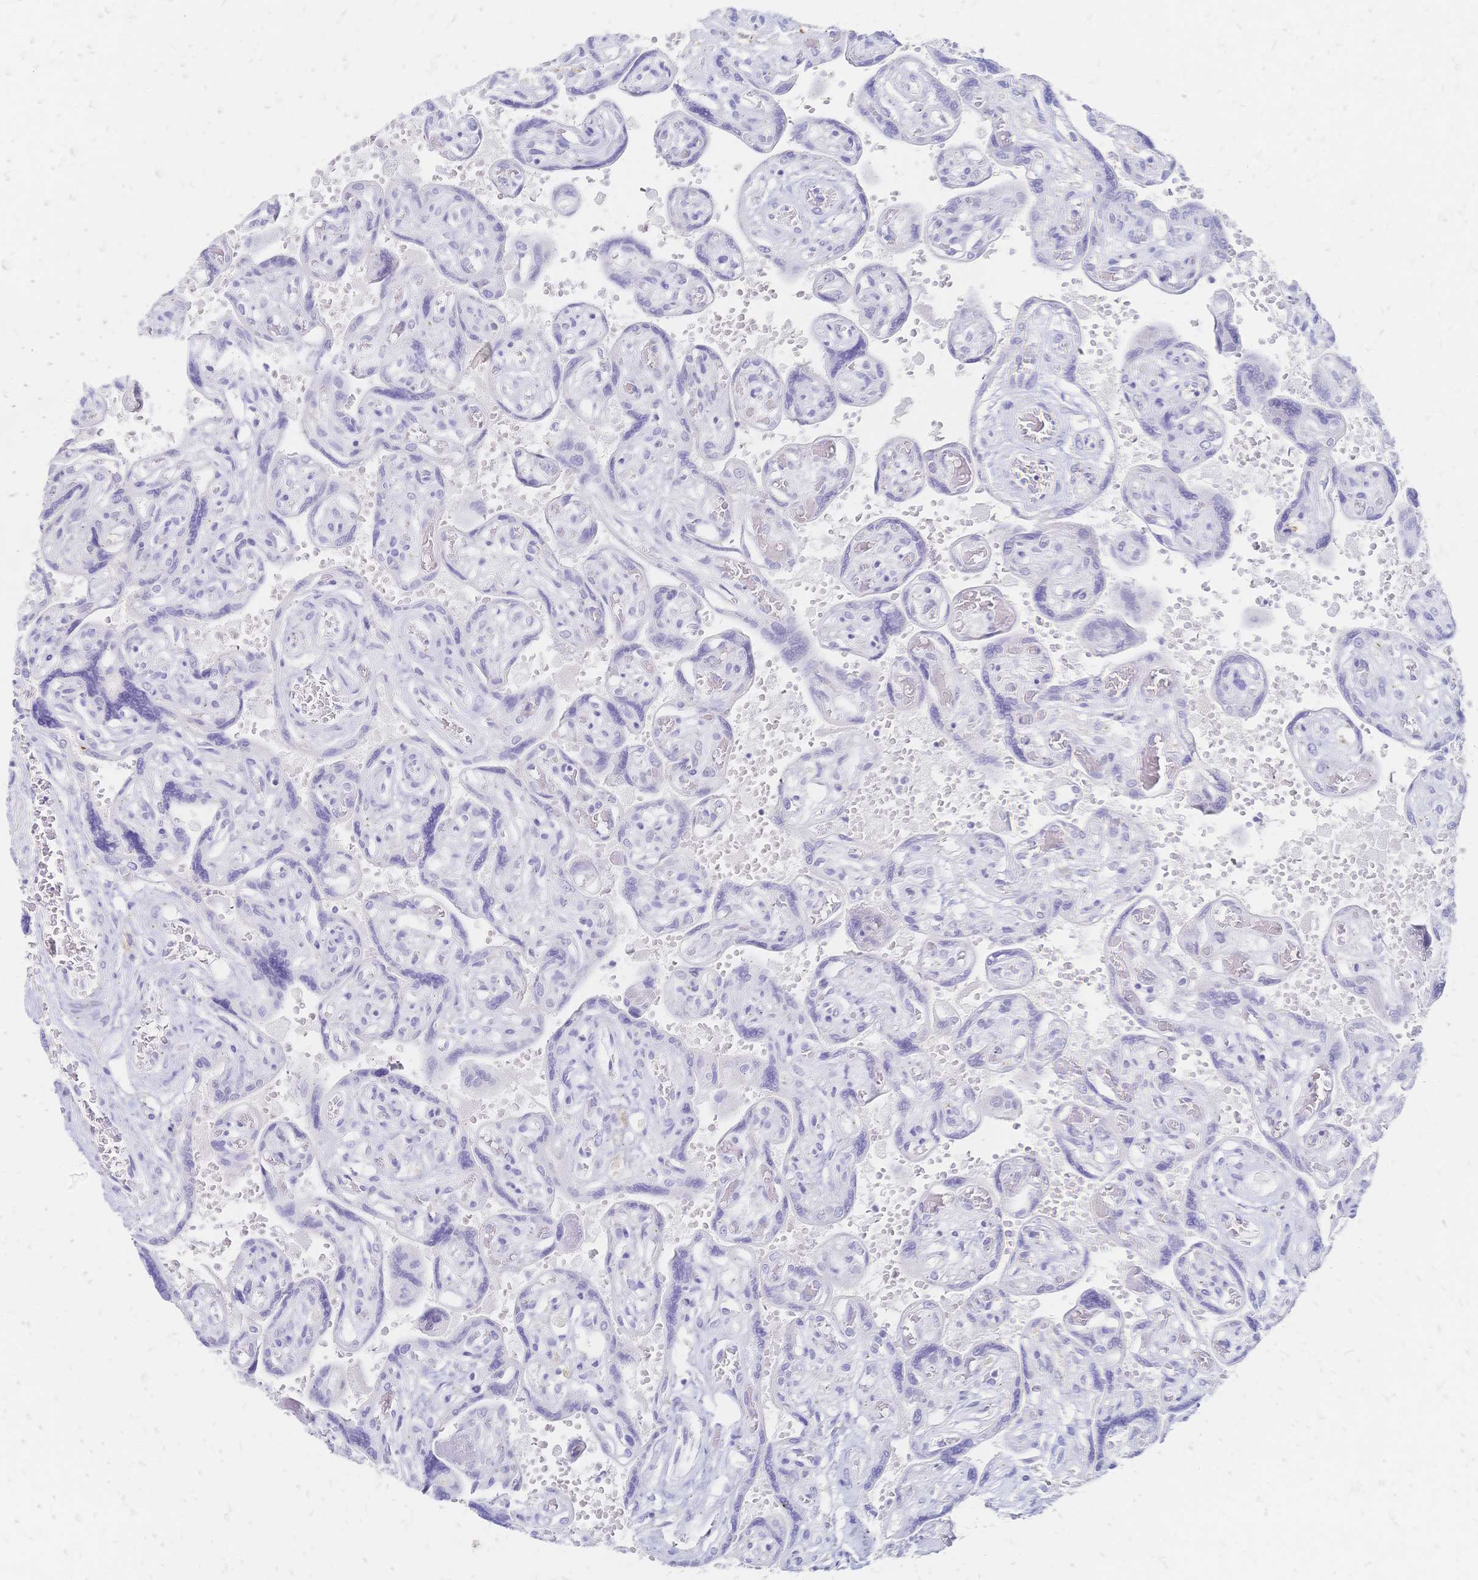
{"staining": {"intensity": "negative", "quantity": "none", "location": "none"}, "tissue": "placenta", "cell_type": "Decidual cells", "image_type": "normal", "snomed": [{"axis": "morphology", "description": "Normal tissue, NOS"}, {"axis": "topography", "description": "Placenta"}], "caption": "DAB (3,3'-diaminobenzidine) immunohistochemical staining of normal placenta demonstrates no significant staining in decidual cells.", "gene": "PSORS1C2", "patient": {"sex": "female", "age": 32}}